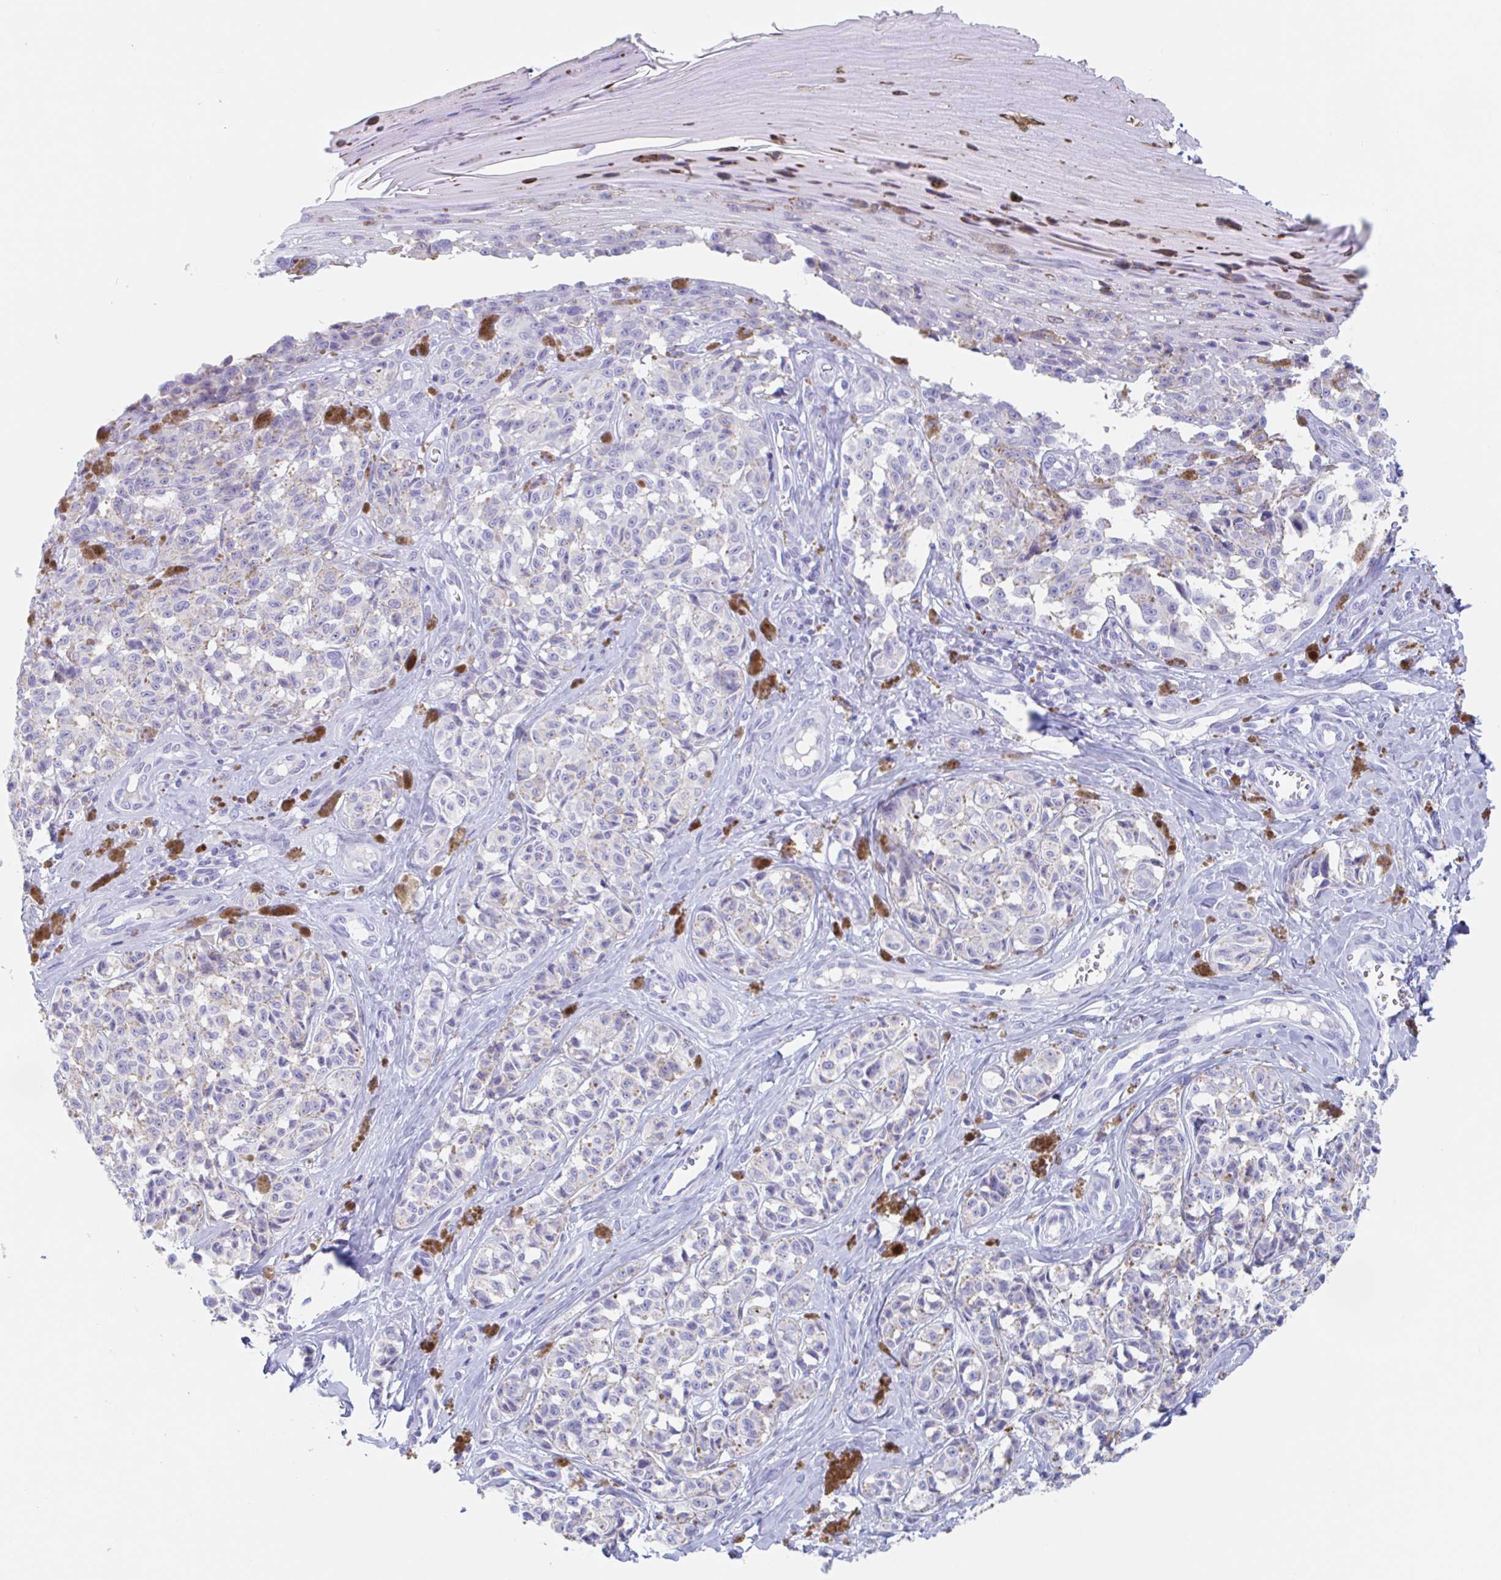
{"staining": {"intensity": "negative", "quantity": "none", "location": "none"}, "tissue": "melanoma", "cell_type": "Tumor cells", "image_type": "cancer", "snomed": [{"axis": "morphology", "description": "Malignant melanoma, NOS"}, {"axis": "topography", "description": "Skin"}], "caption": "Immunohistochemical staining of melanoma shows no significant staining in tumor cells.", "gene": "ANKRD9", "patient": {"sex": "female", "age": 65}}